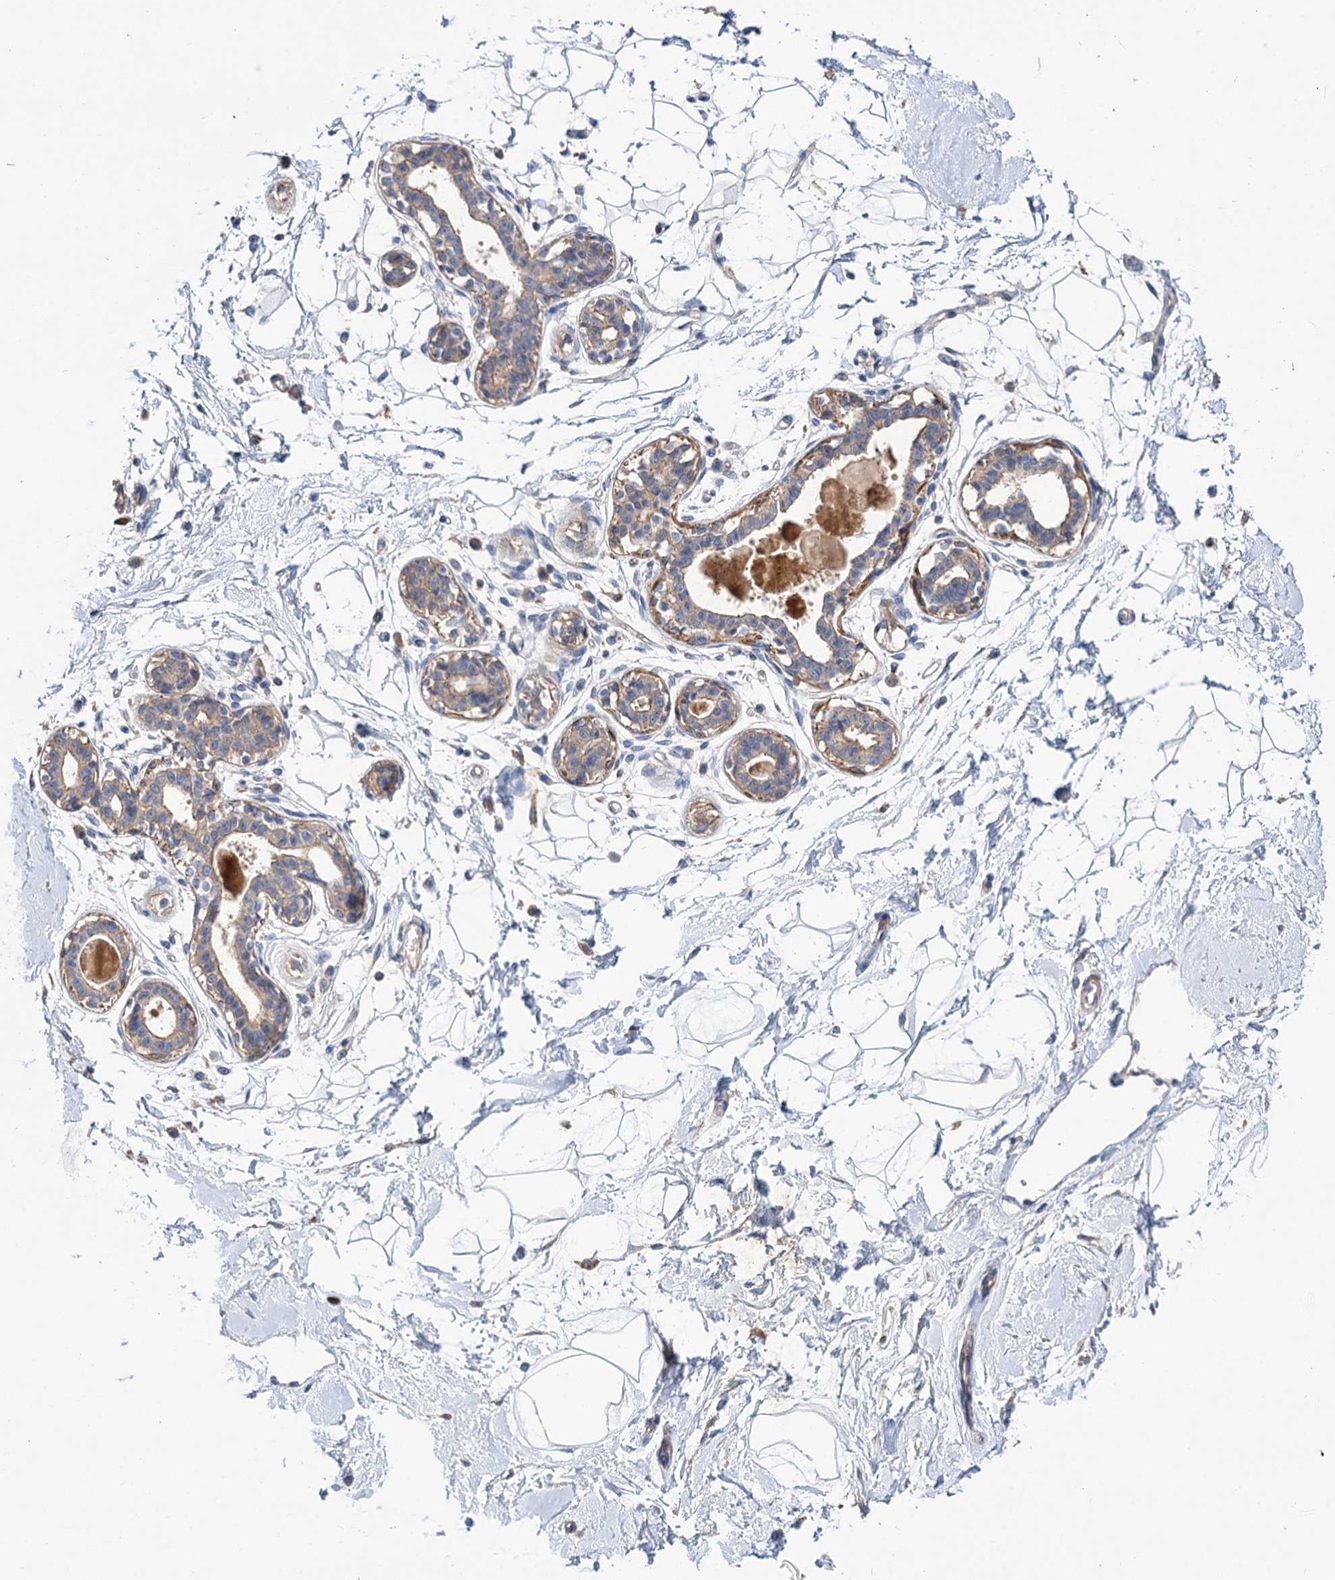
{"staining": {"intensity": "negative", "quantity": "none", "location": "none"}, "tissue": "breast", "cell_type": "Adipocytes", "image_type": "normal", "snomed": [{"axis": "morphology", "description": "Normal tissue, NOS"}, {"axis": "topography", "description": "Breast"}], "caption": "High magnification brightfield microscopy of normal breast stained with DAB (3,3'-diaminobenzidine) (brown) and counterstained with hematoxylin (blue): adipocytes show no significant positivity. The staining was performed using DAB (3,3'-diaminobenzidine) to visualize the protein expression in brown, while the nuclei were stained in blue with hematoxylin (Magnification: 20x).", "gene": "NUDCD2", "patient": {"sex": "female", "age": 45}}